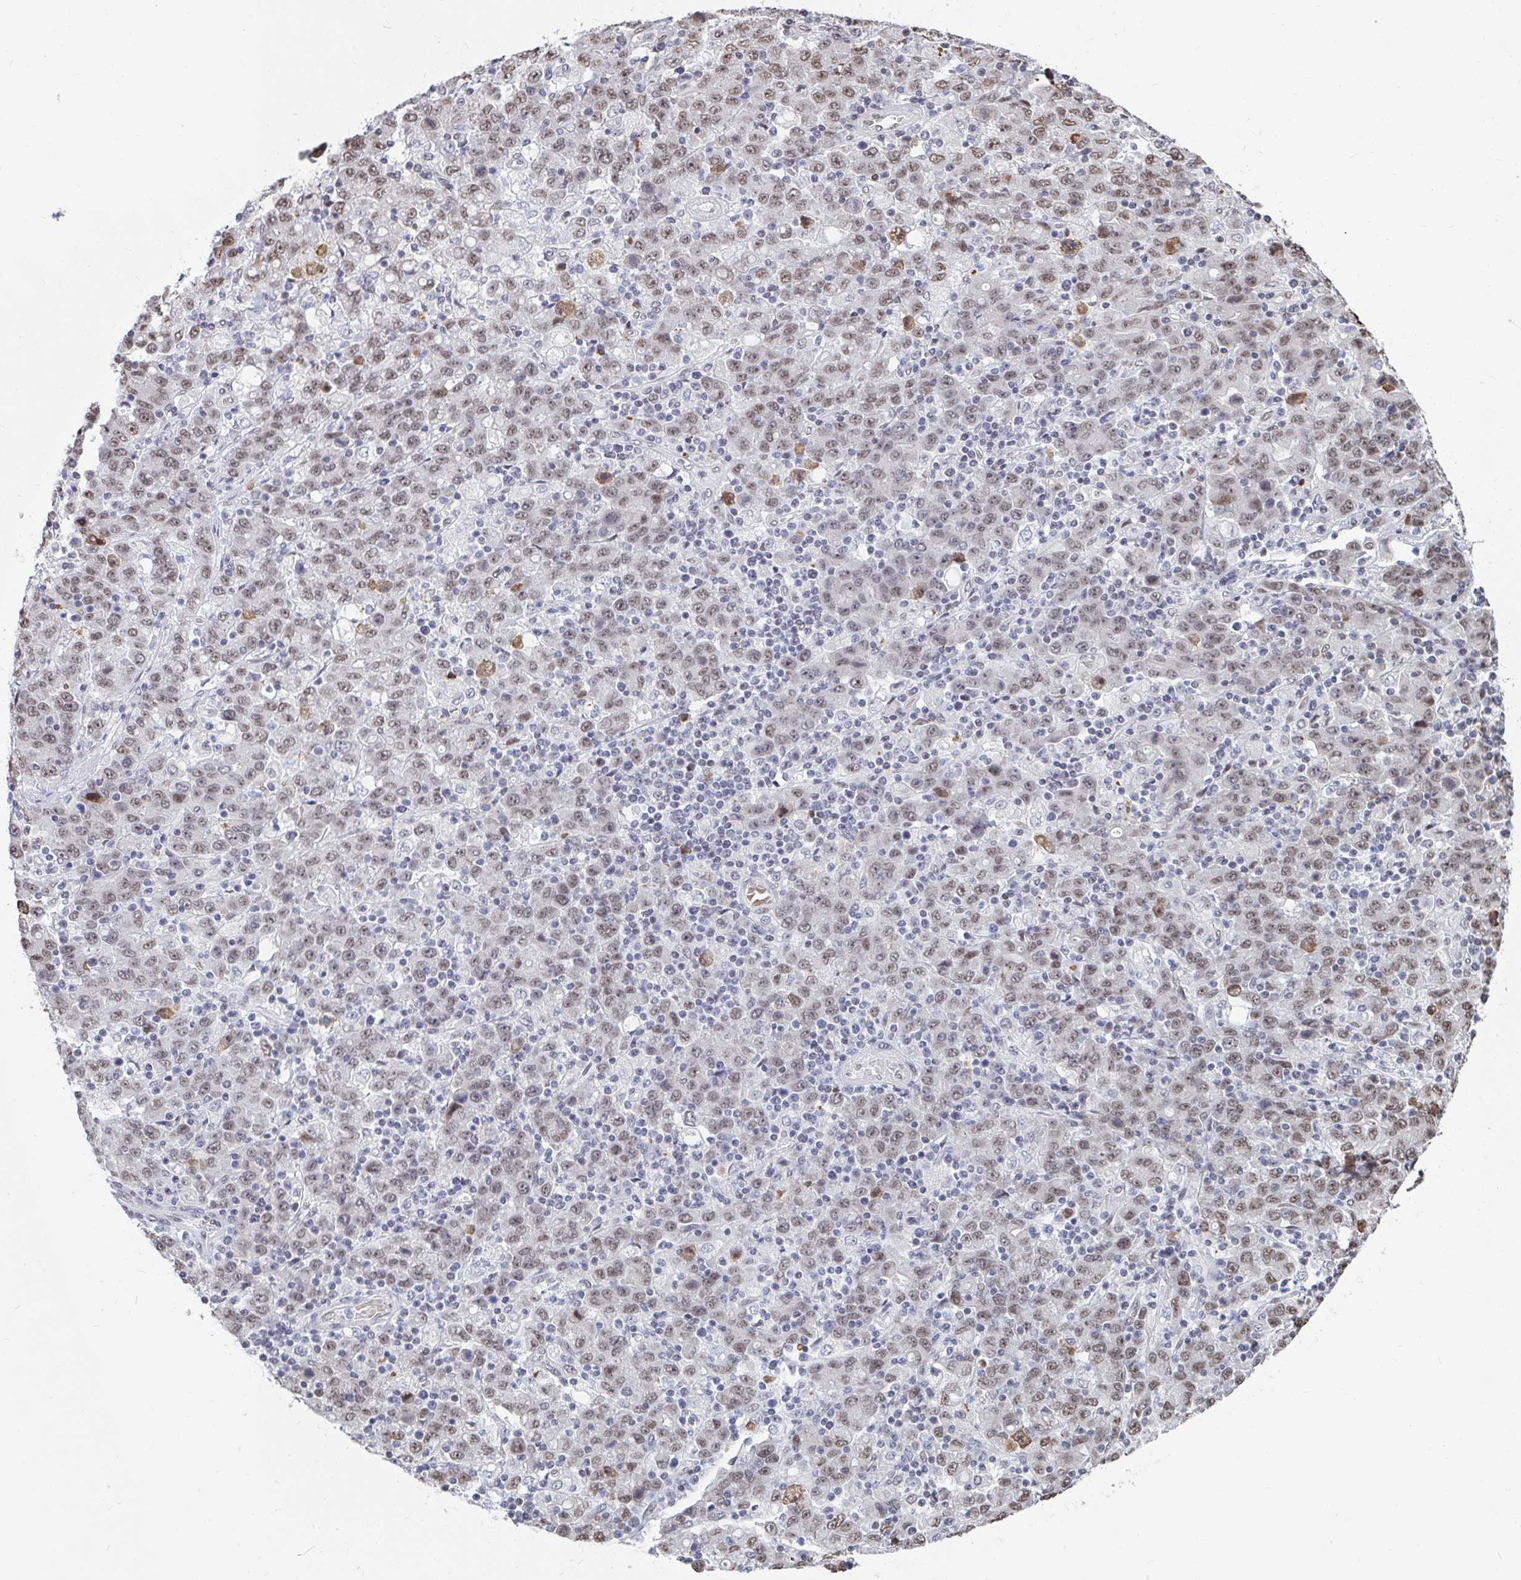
{"staining": {"intensity": "weak", "quantity": ">75%", "location": "nuclear"}, "tissue": "stomach cancer", "cell_type": "Tumor cells", "image_type": "cancer", "snomed": [{"axis": "morphology", "description": "Adenocarcinoma, NOS"}, {"axis": "topography", "description": "Stomach, upper"}], "caption": "Brown immunohistochemical staining in stomach cancer shows weak nuclear staining in about >75% of tumor cells.", "gene": "TRIP12", "patient": {"sex": "male", "age": 69}}